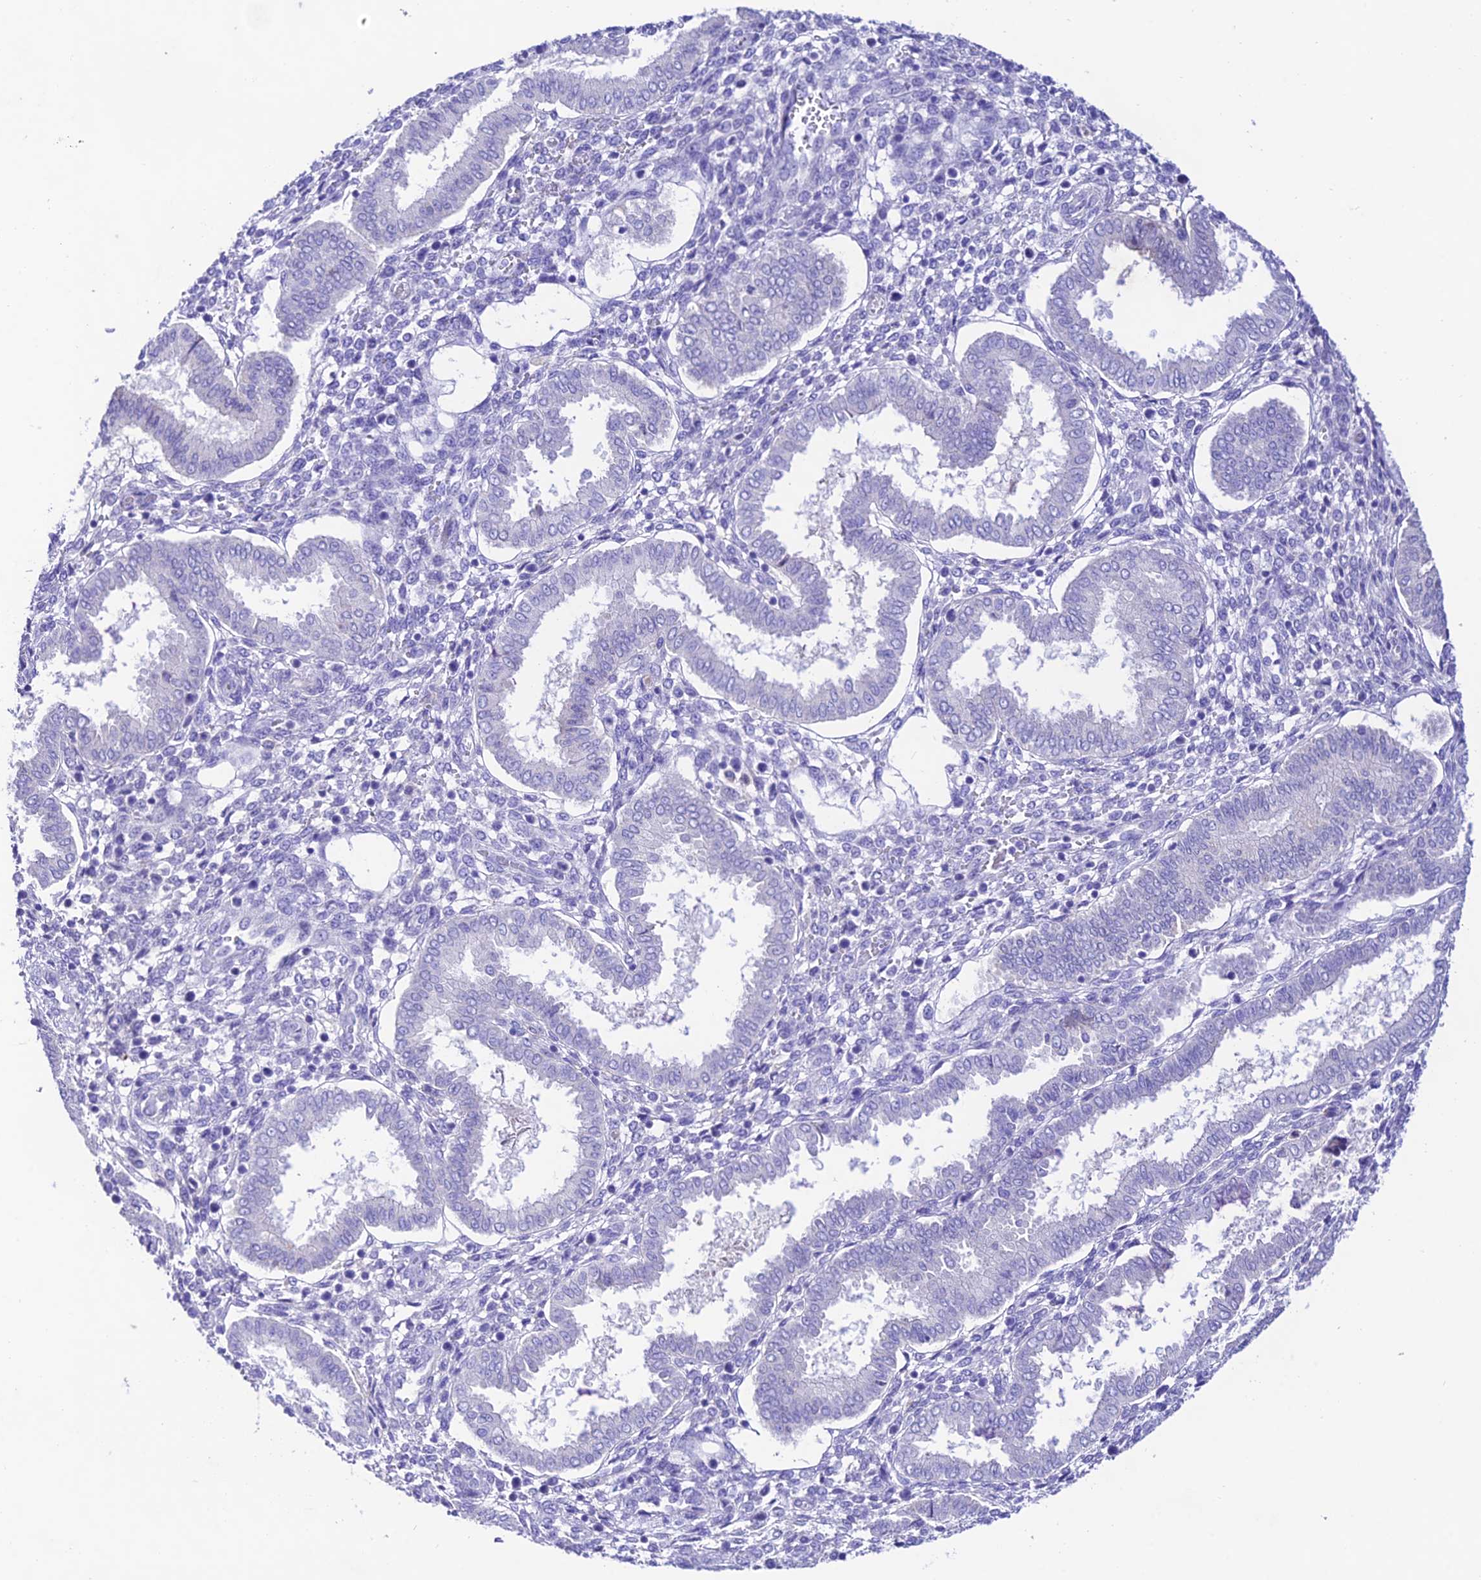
{"staining": {"intensity": "negative", "quantity": "none", "location": "none"}, "tissue": "endometrium", "cell_type": "Cells in endometrial stroma", "image_type": "normal", "snomed": [{"axis": "morphology", "description": "Normal tissue, NOS"}, {"axis": "topography", "description": "Endometrium"}], "caption": "Micrograph shows no significant protein staining in cells in endometrial stroma of normal endometrium. The staining is performed using DAB (3,3'-diaminobenzidine) brown chromogen with nuclei counter-stained in using hematoxylin.", "gene": "NLRP6", "patient": {"sex": "female", "age": 24}}